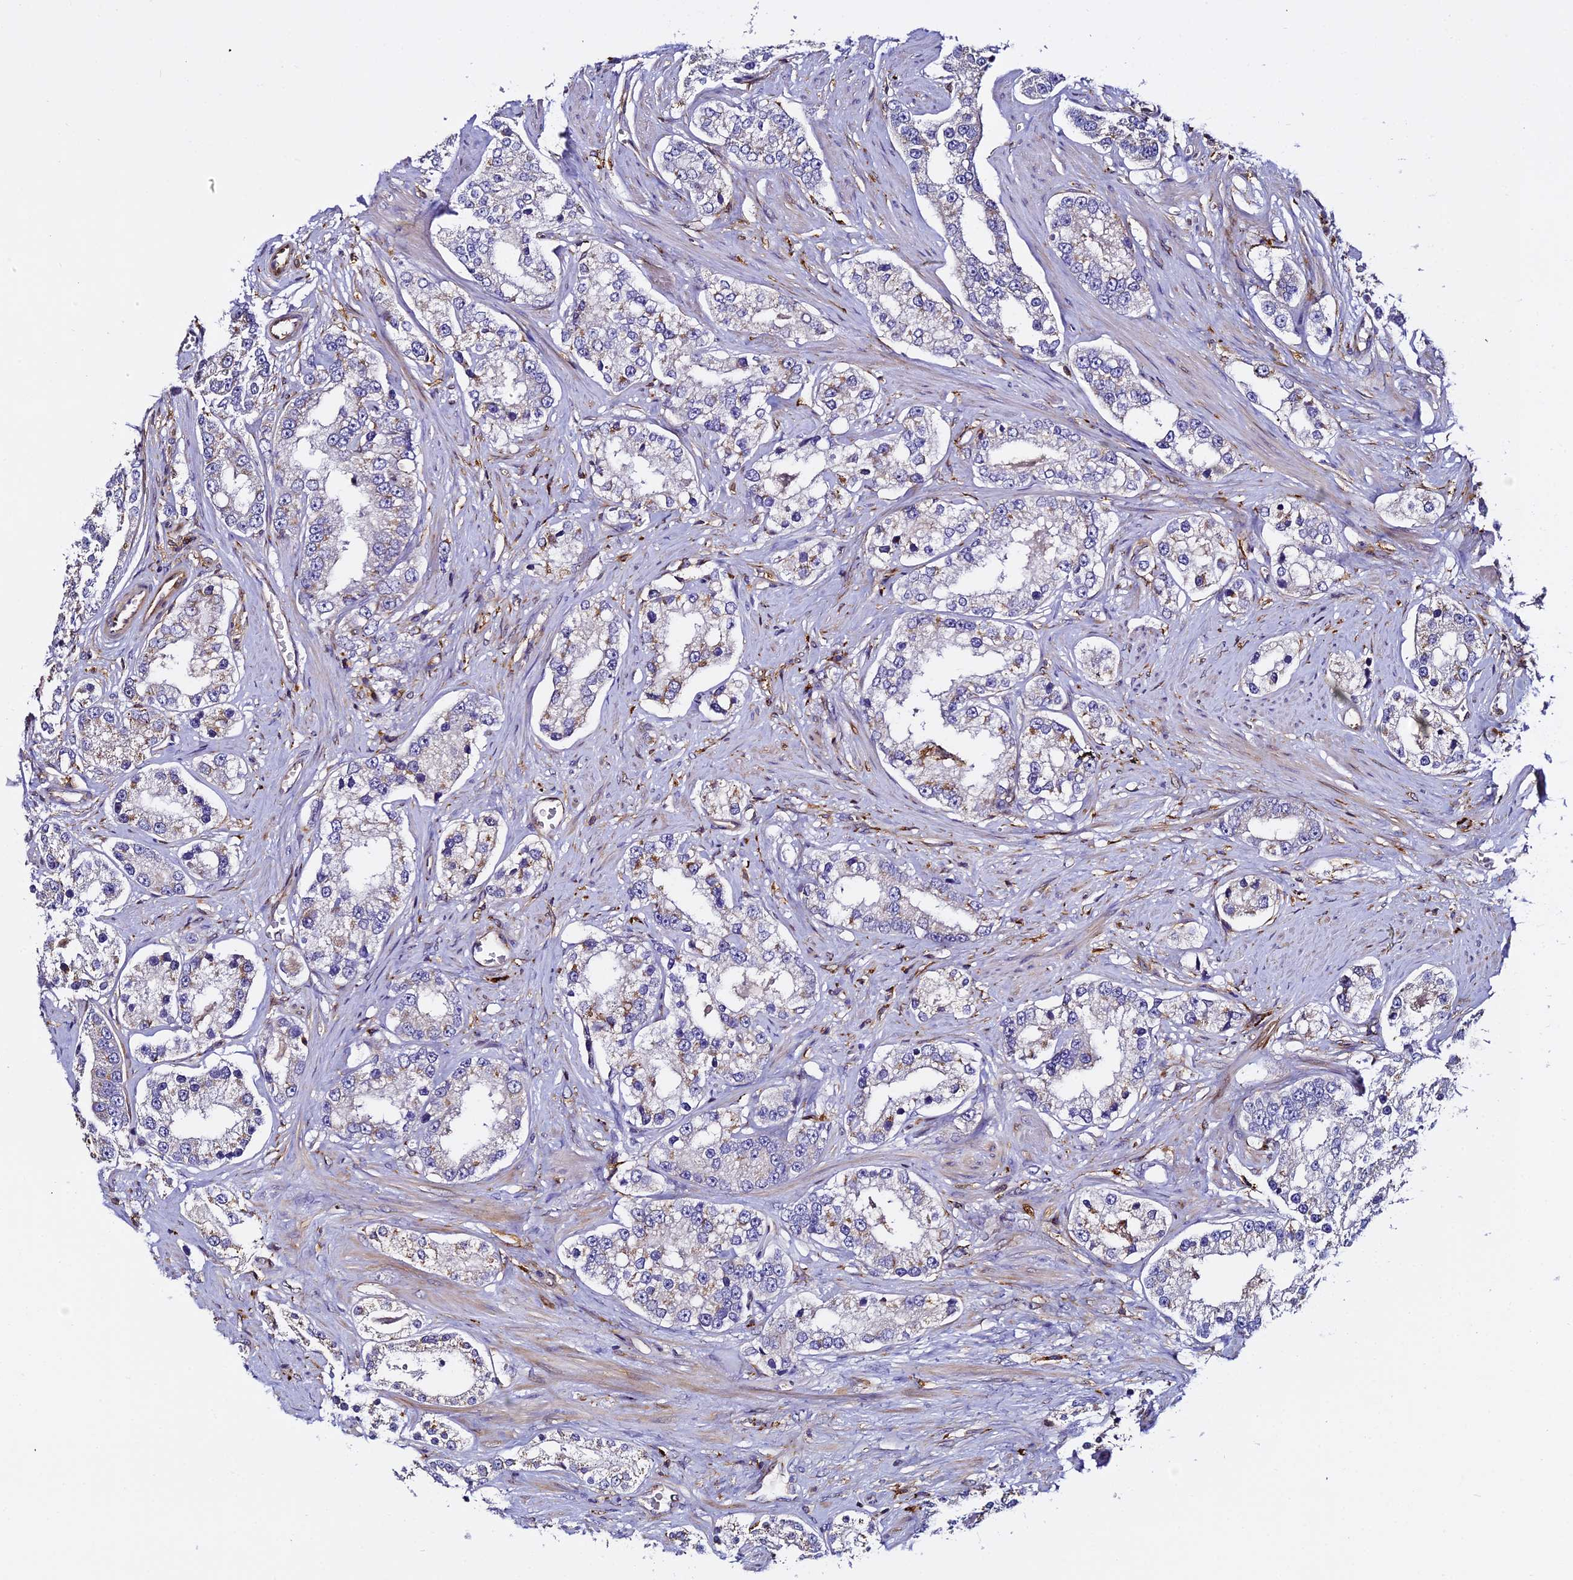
{"staining": {"intensity": "moderate", "quantity": "<25%", "location": "cytoplasmic/membranous"}, "tissue": "prostate cancer", "cell_type": "Tumor cells", "image_type": "cancer", "snomed": [{"axis": "morphology", "description": "Normal tissue, NOS"}, {"axis": "morphology", "description": "Adenocarcinoma, High grade"}, {"axis": "topography", "description": "Prostate"}], "caption": "Human prostate cancer stained with a protein marker displays moderate staining in tumor cells.", "gene": "TRPV2", "patient": {"sex": "male", "age": 83}}